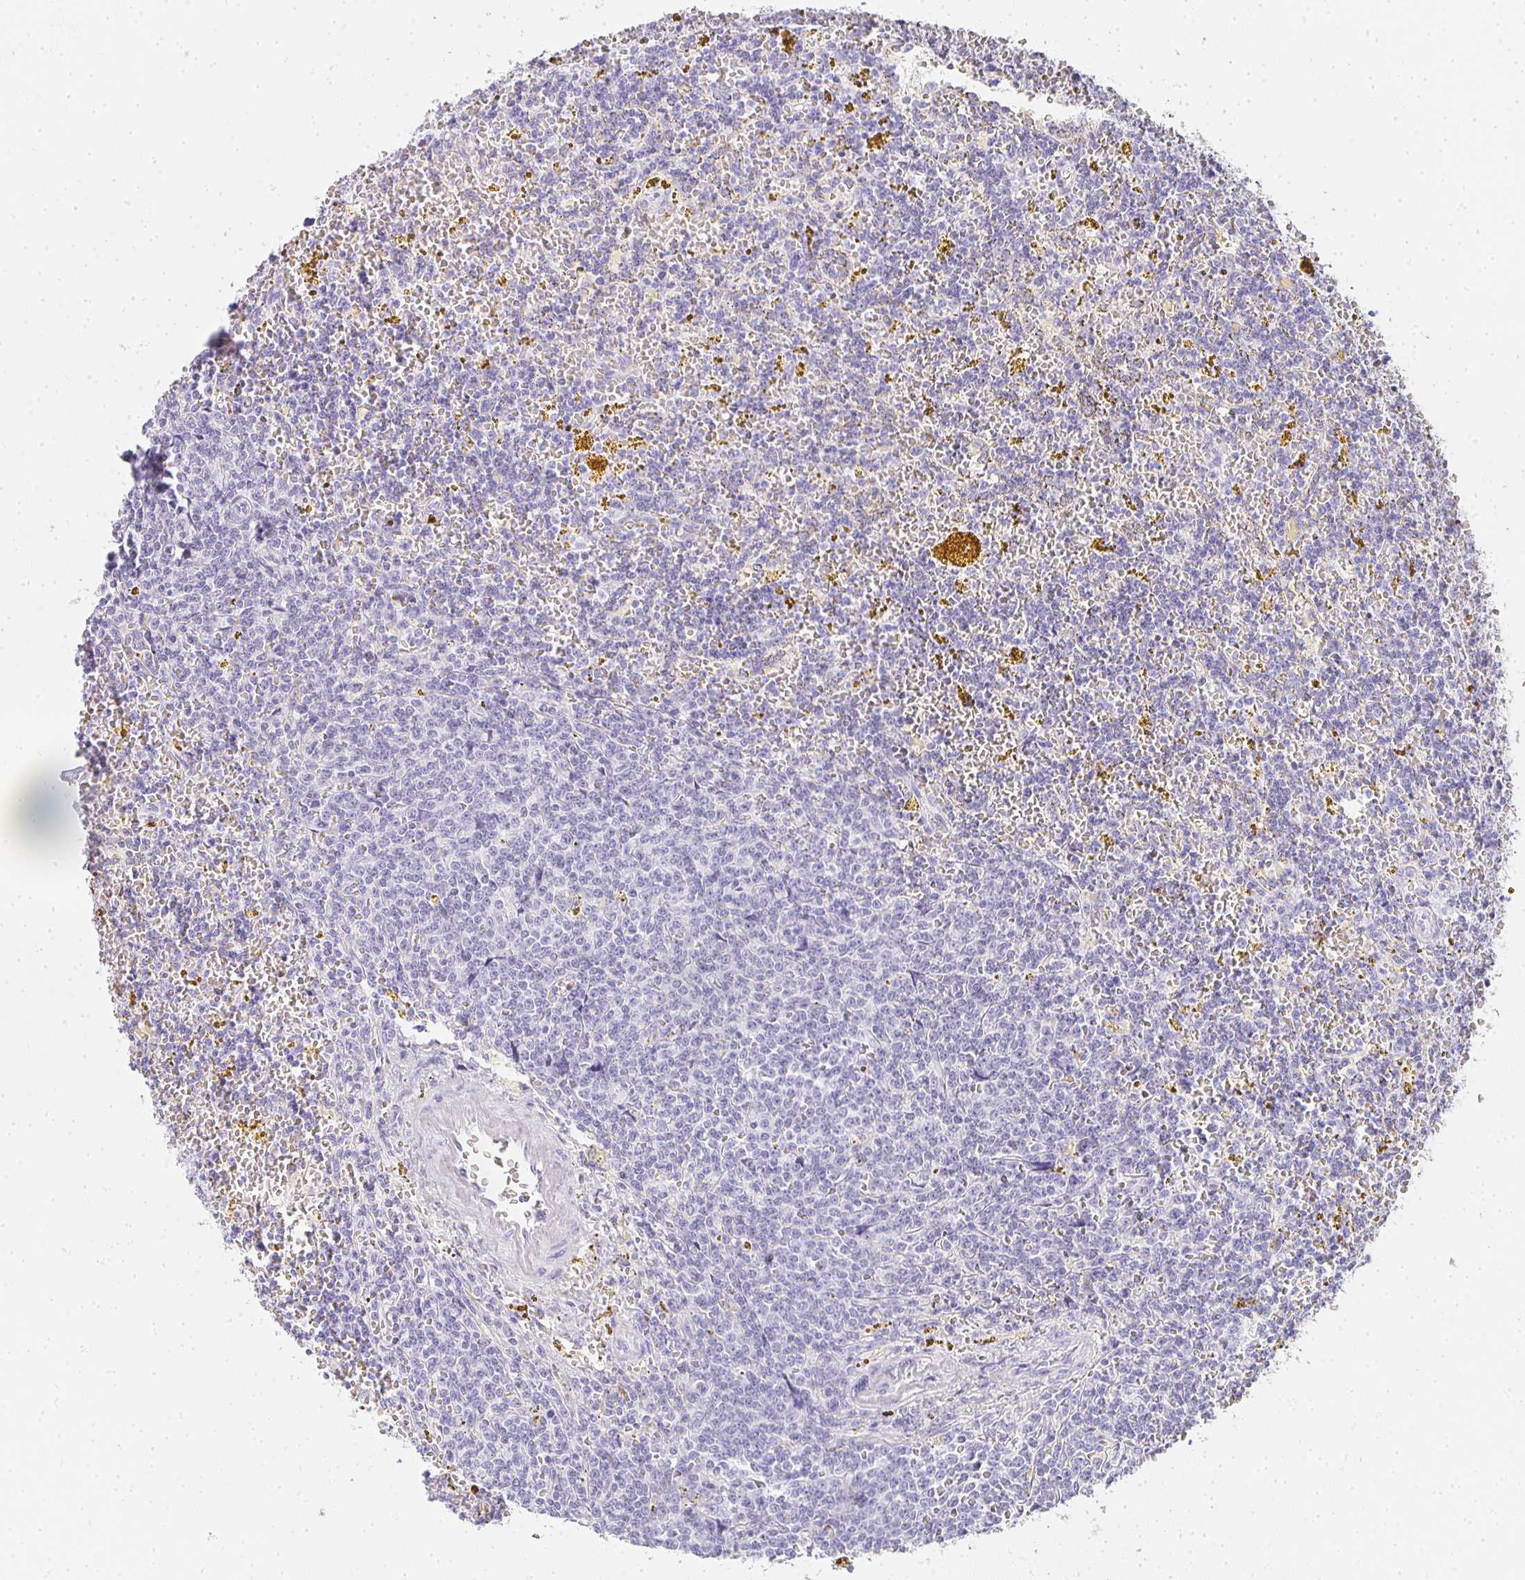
{"staining": {"intensity": "negative", "quantity": "none", "location": "none"}, "tissue": "lymphoma", "cell_type": "Tumor cells", "image_type": "cancer", "snomed": [{"axis": "morphology", "description": "Malignant lymphoma, non-Hodgkin's type, Low grade"}, {"axis": "topography", "description": "Spleen"}, {"axis": "topography", "description": "Lymph node"}], "caption": "A micrograph of malignant lymphoma, non-Hodgkin's type (low-grade) stained for a protein displays no brown staining in tumor cells.", "gene": "TPSD1", "patient": {"sex": "female", "age": 66}}